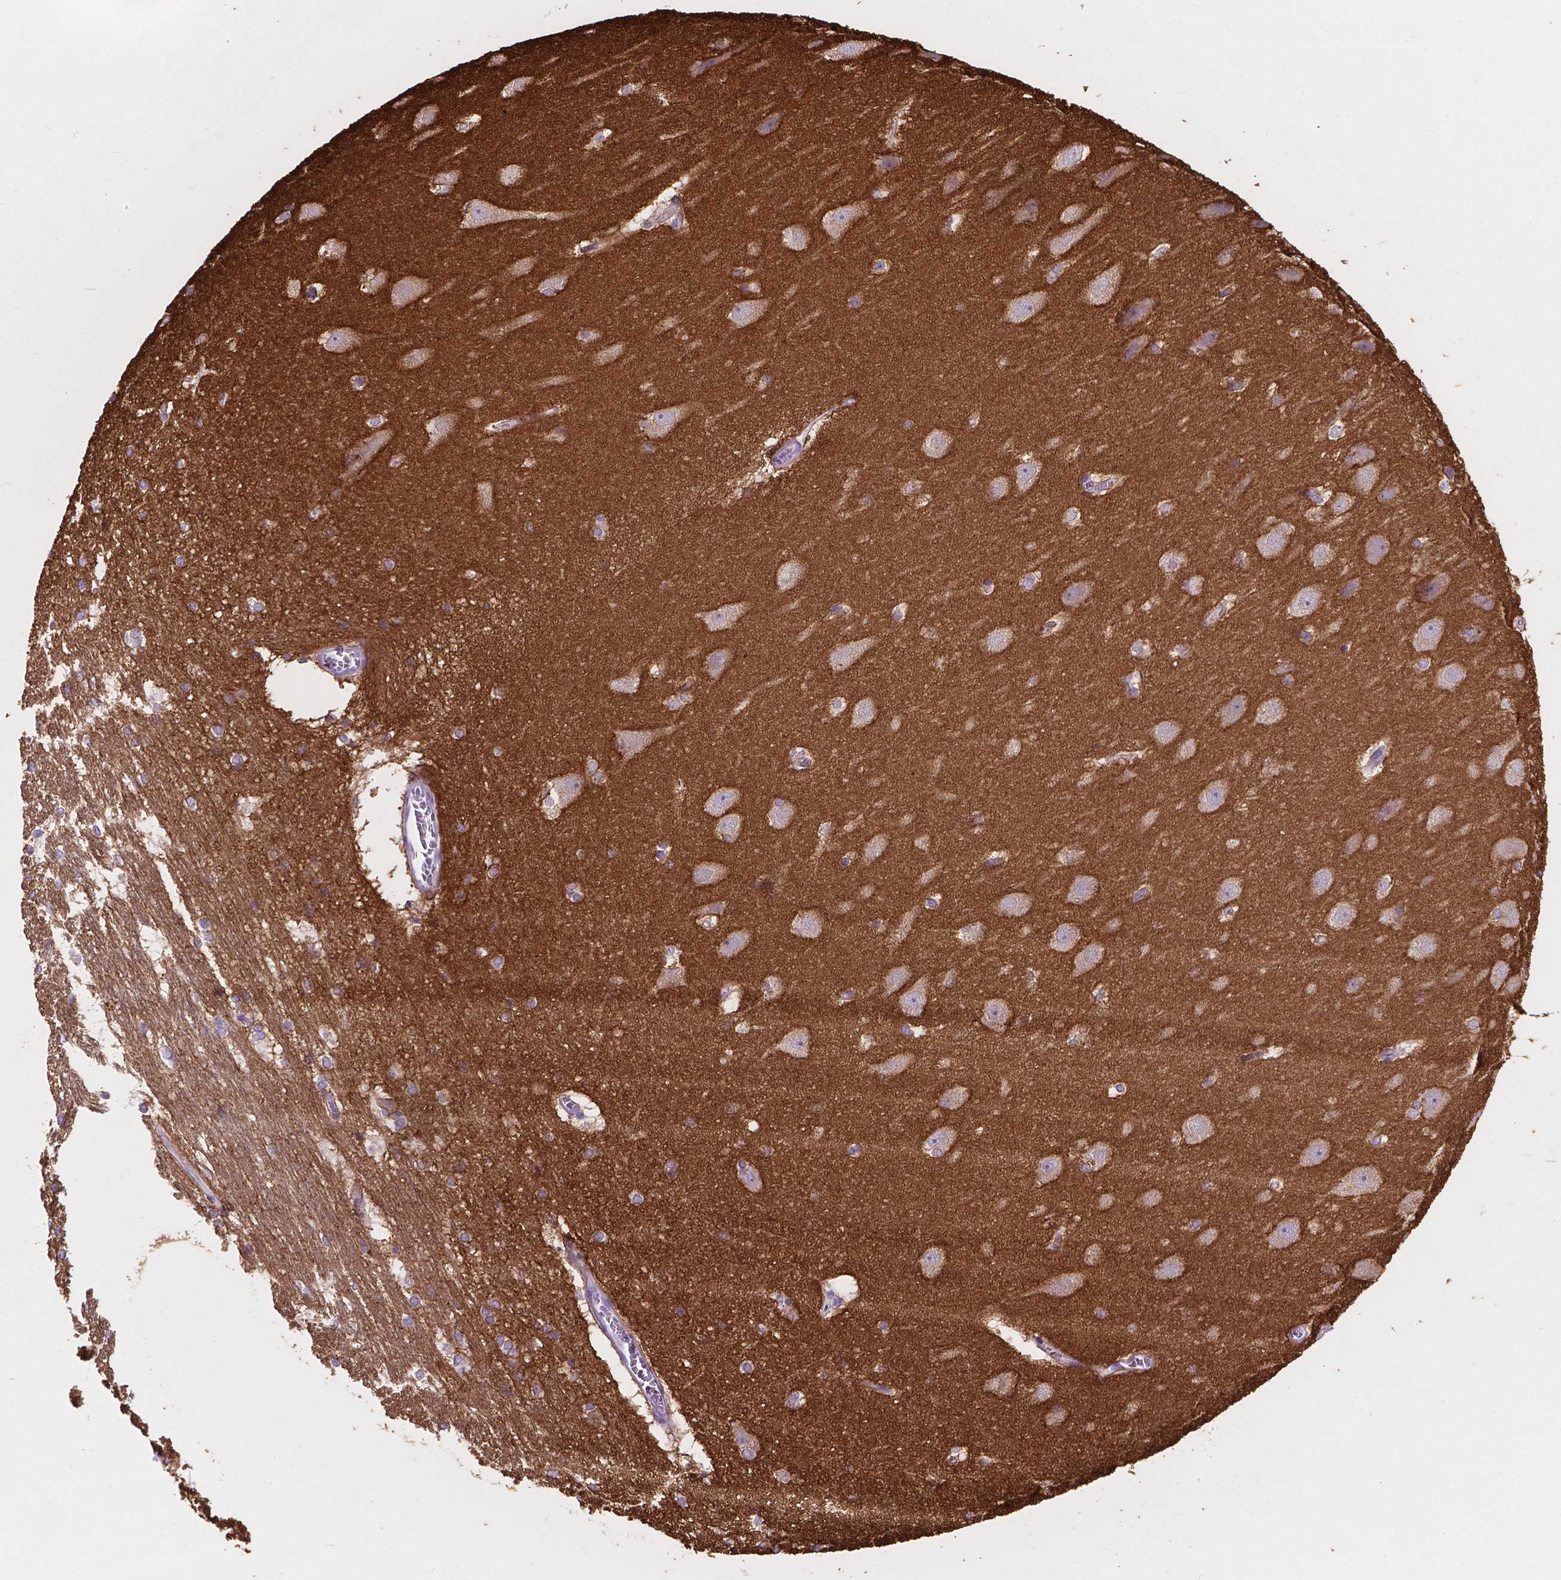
{"staining": {"intensity": "negative", "quantity": "none", "location": "none"}, "tissue": "hippocampus", "cell_type": "Glial cells", "image_type": "normal", "snomed": [{"axis": "morphology", "description": "Normal tissue, NOS"}, {"axis": "topography", "description": "Cerebral cortex"}, {"axis": "topography", "description": "Hippocampus"}], "caption": "An IHC micrograph of benign hippocampus is shown. There is no staining in glial cells of hippocampus. Brightfield microscopy of immunohistochemistry (IHC) stained with DAB (brown) and hematoxylin (blue), captured at high magnification.", "gene": "GNAO1", "patient": {"sex": "female", "age": 19}}